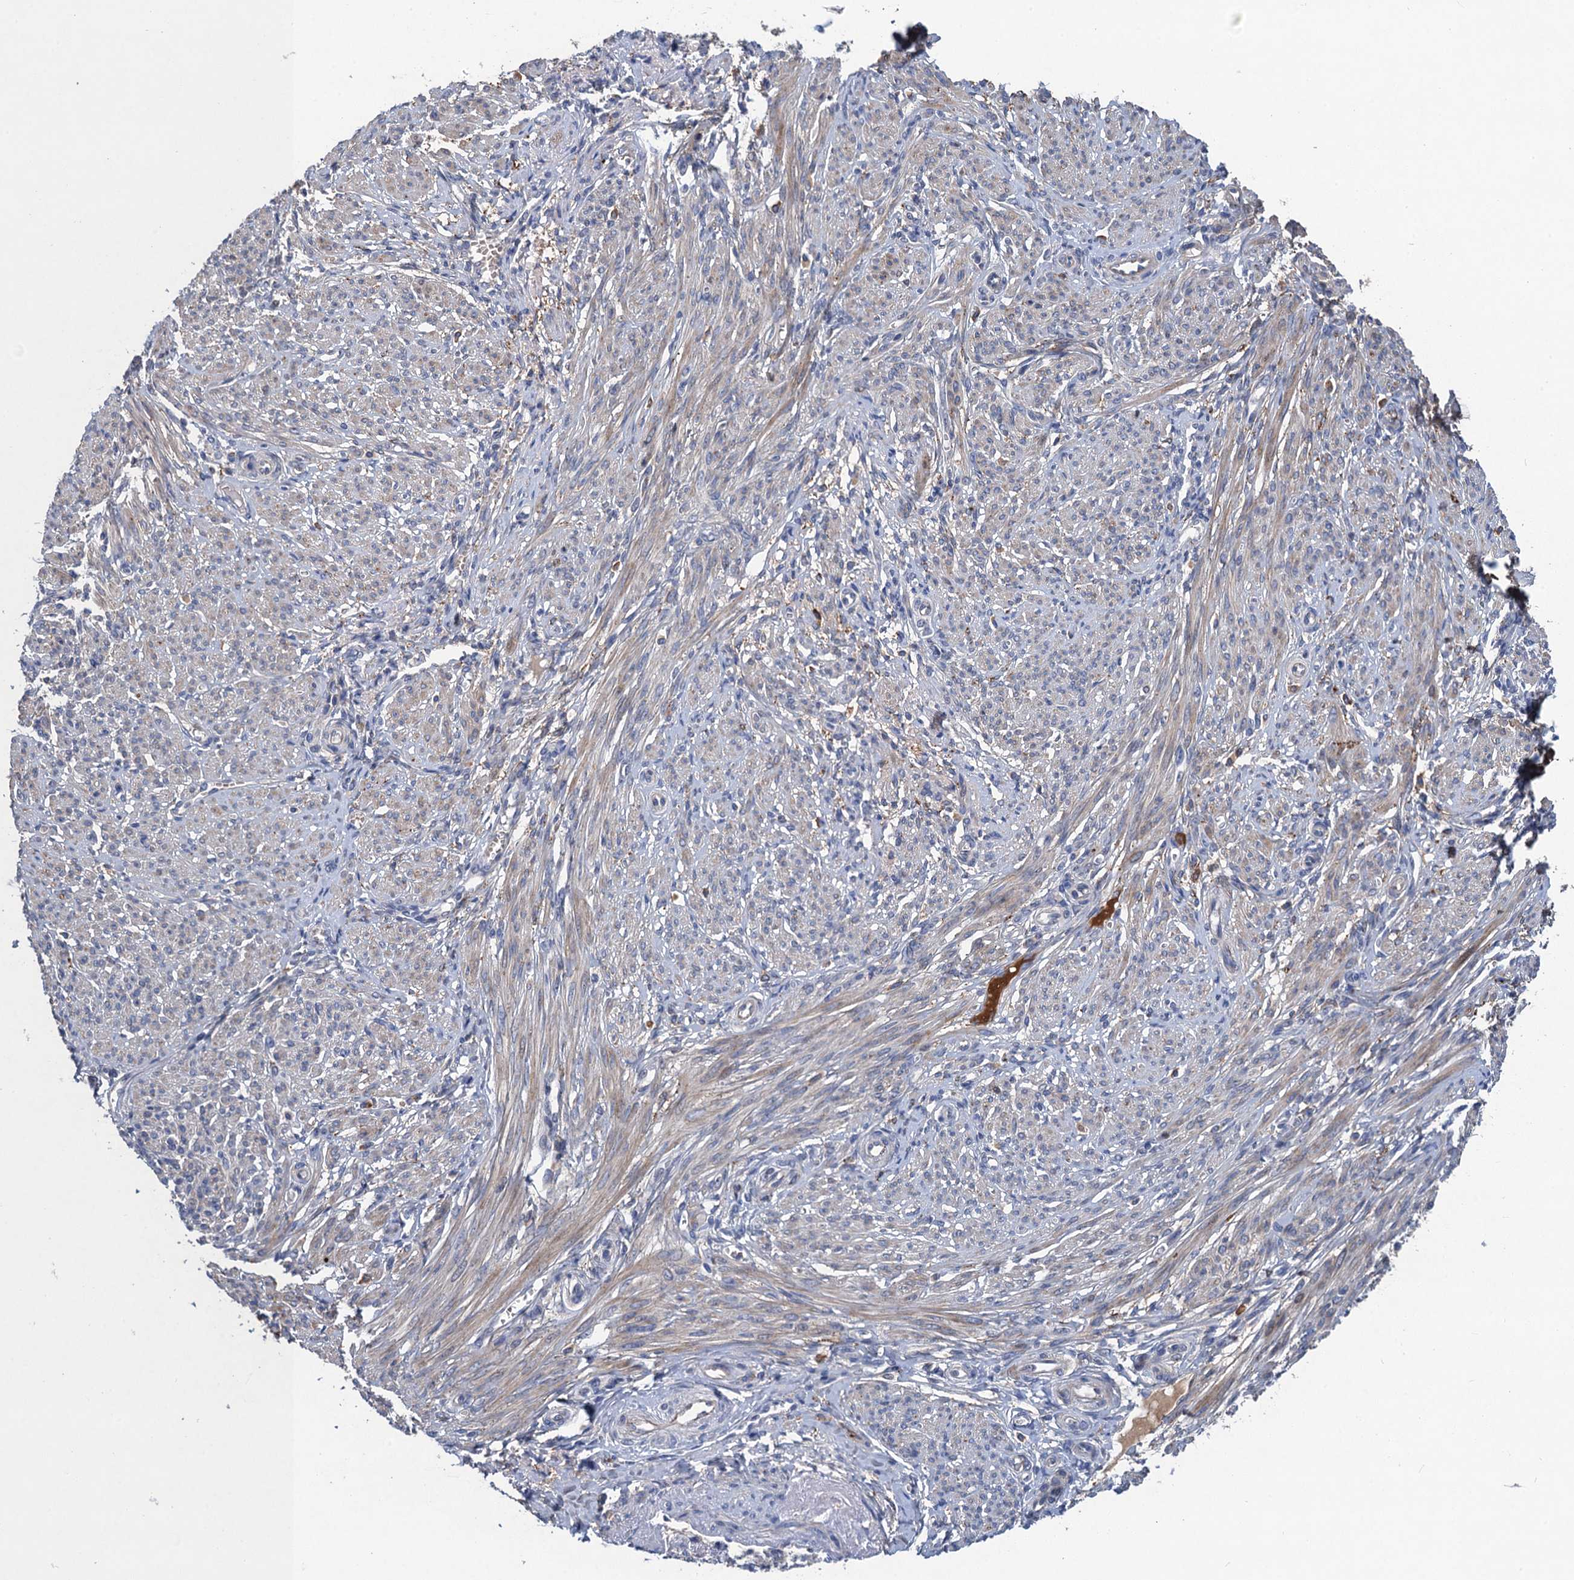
{"staining": {"intensity": "weak", "quantity": "<25%", "location": "cytoplasmic/membranous"}, "tissue": "smooth muscle", "cell_type": "Smooth muscle cells", "image_type": "normal", "snomed": [{"axis": "morphology", "description": "Normal tissue, NOS"}, {"axis": "topography", "description": "Smooth muscle"}], "caption": "This is an immunohistochemistry micrograph of unremarkable smooth muscle. There is no staining in smooth muscle cells.", "gene": "TRAF7", "patient": {"sex": "female", "age": 39}}